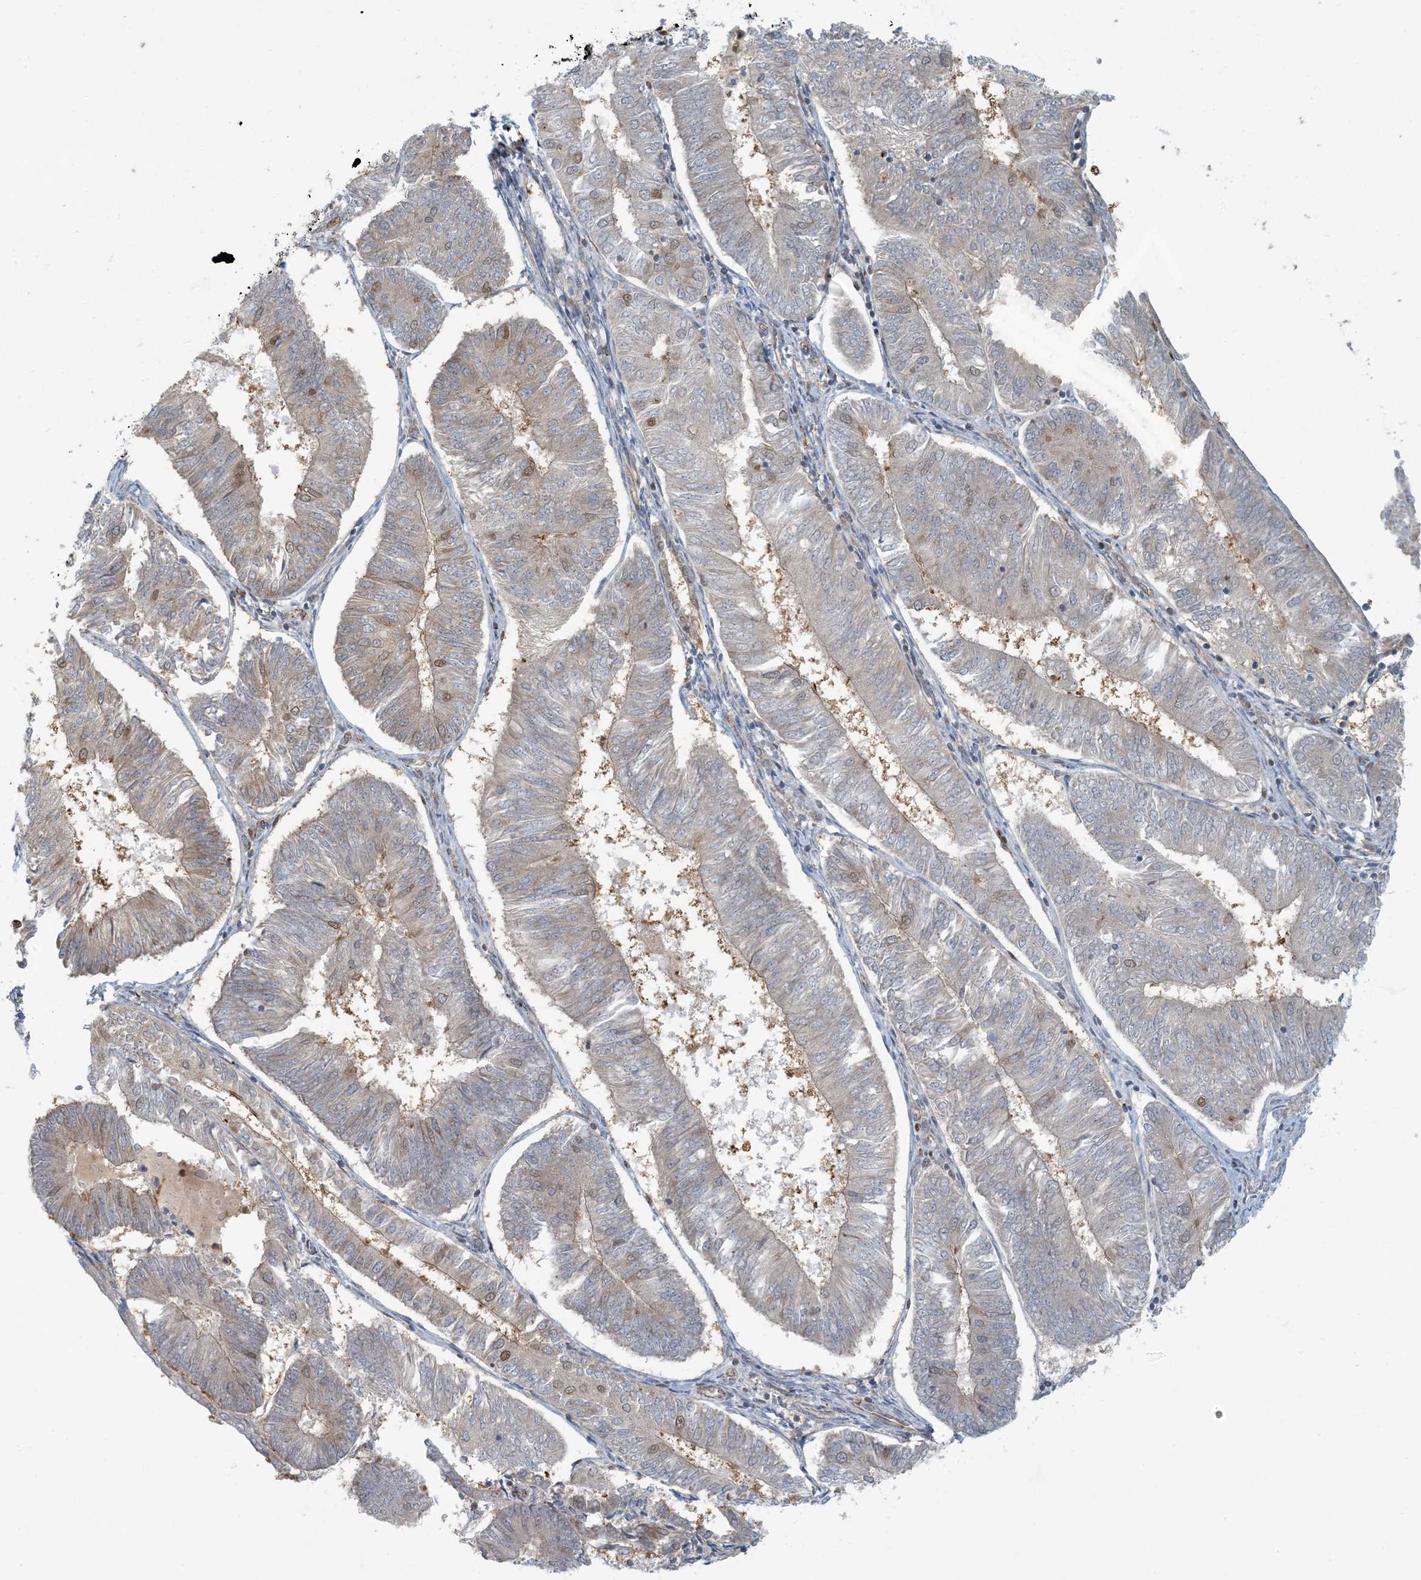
{"staining": {"intensity": "negative", "quantity": "none", "location": "none"}, "tissue": "endometrial cancer", "cell_type": "Tumor cells", "image_type": "cancer", "snomed": [{"axis": "morphology", "description": "Adenocarcinoma, NOS"}, {"axis": "topography", "description": "Endometrium"}], "caption": "A micrograph of endometrial cancer (adenocarcinoma) stained for a protein demonstrates no brown staining in tumor cells.", "gene": "AK9", "patient": {"sex": "female", "age": 58}}